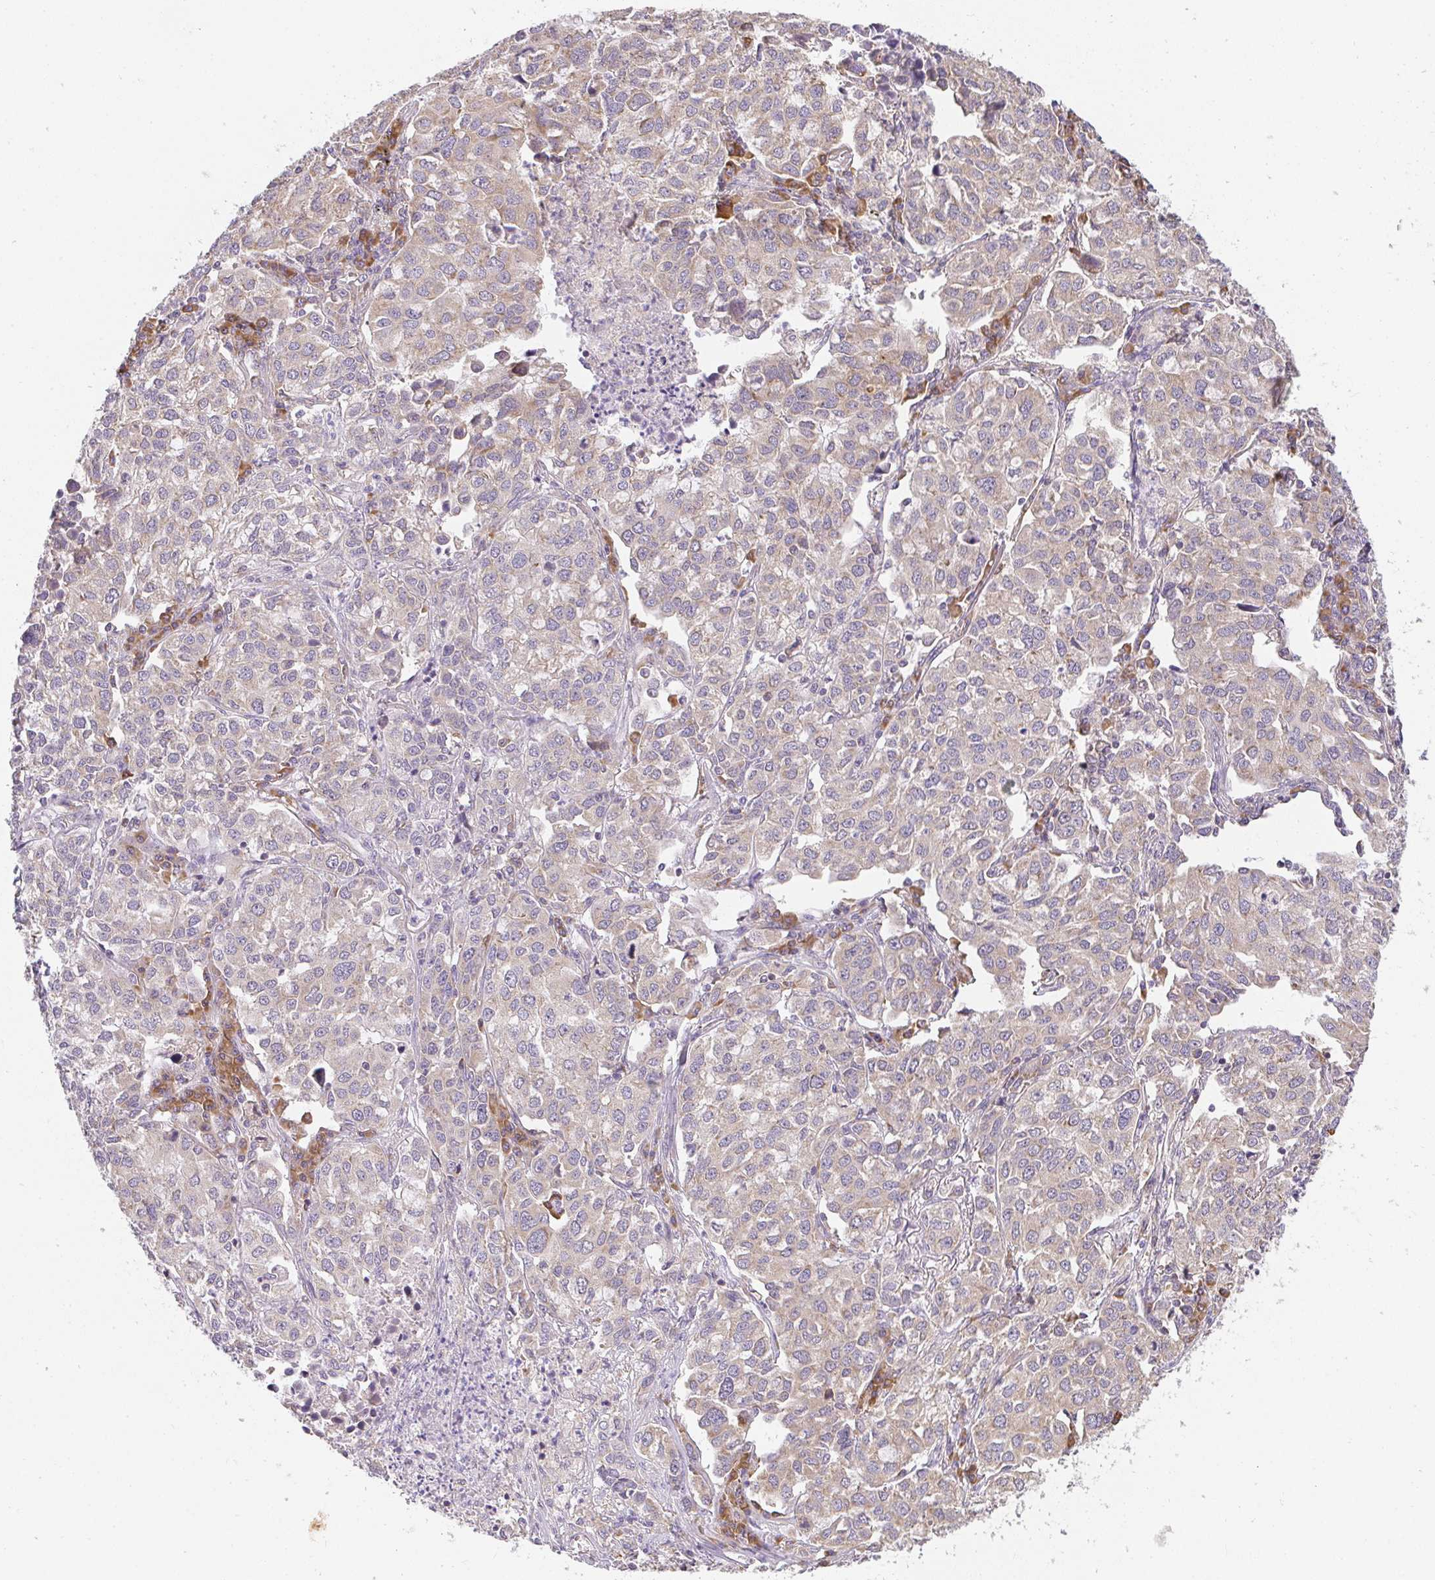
{"staining": {"intensity": "weak", "quantity": ">75%", "location": "cytoplasmic/membranous"}, "tissue": "lung cancer", "cell_type": "Tumor cells", "image_type": "cancer", "snomed": [{"axis": "morphology", "description": "Adenocarcinoma, NOS"}, {"axis": "morphology", "description": "Adenocarcinoma, metastatic, NOS"}, {"axis": "topography", "description": "Lymph node"}, {"axis": "topography", "description": "Lung"}], "caption": "Immunohistochemical staining of human lung cancer (adenocarcinoma) shows low levels of weak cytoplasmic/membranous protein expression in about >75% of tumor cells.", "gene": "SLC35B3", "patient": {"sex": "female", "age": 65}}